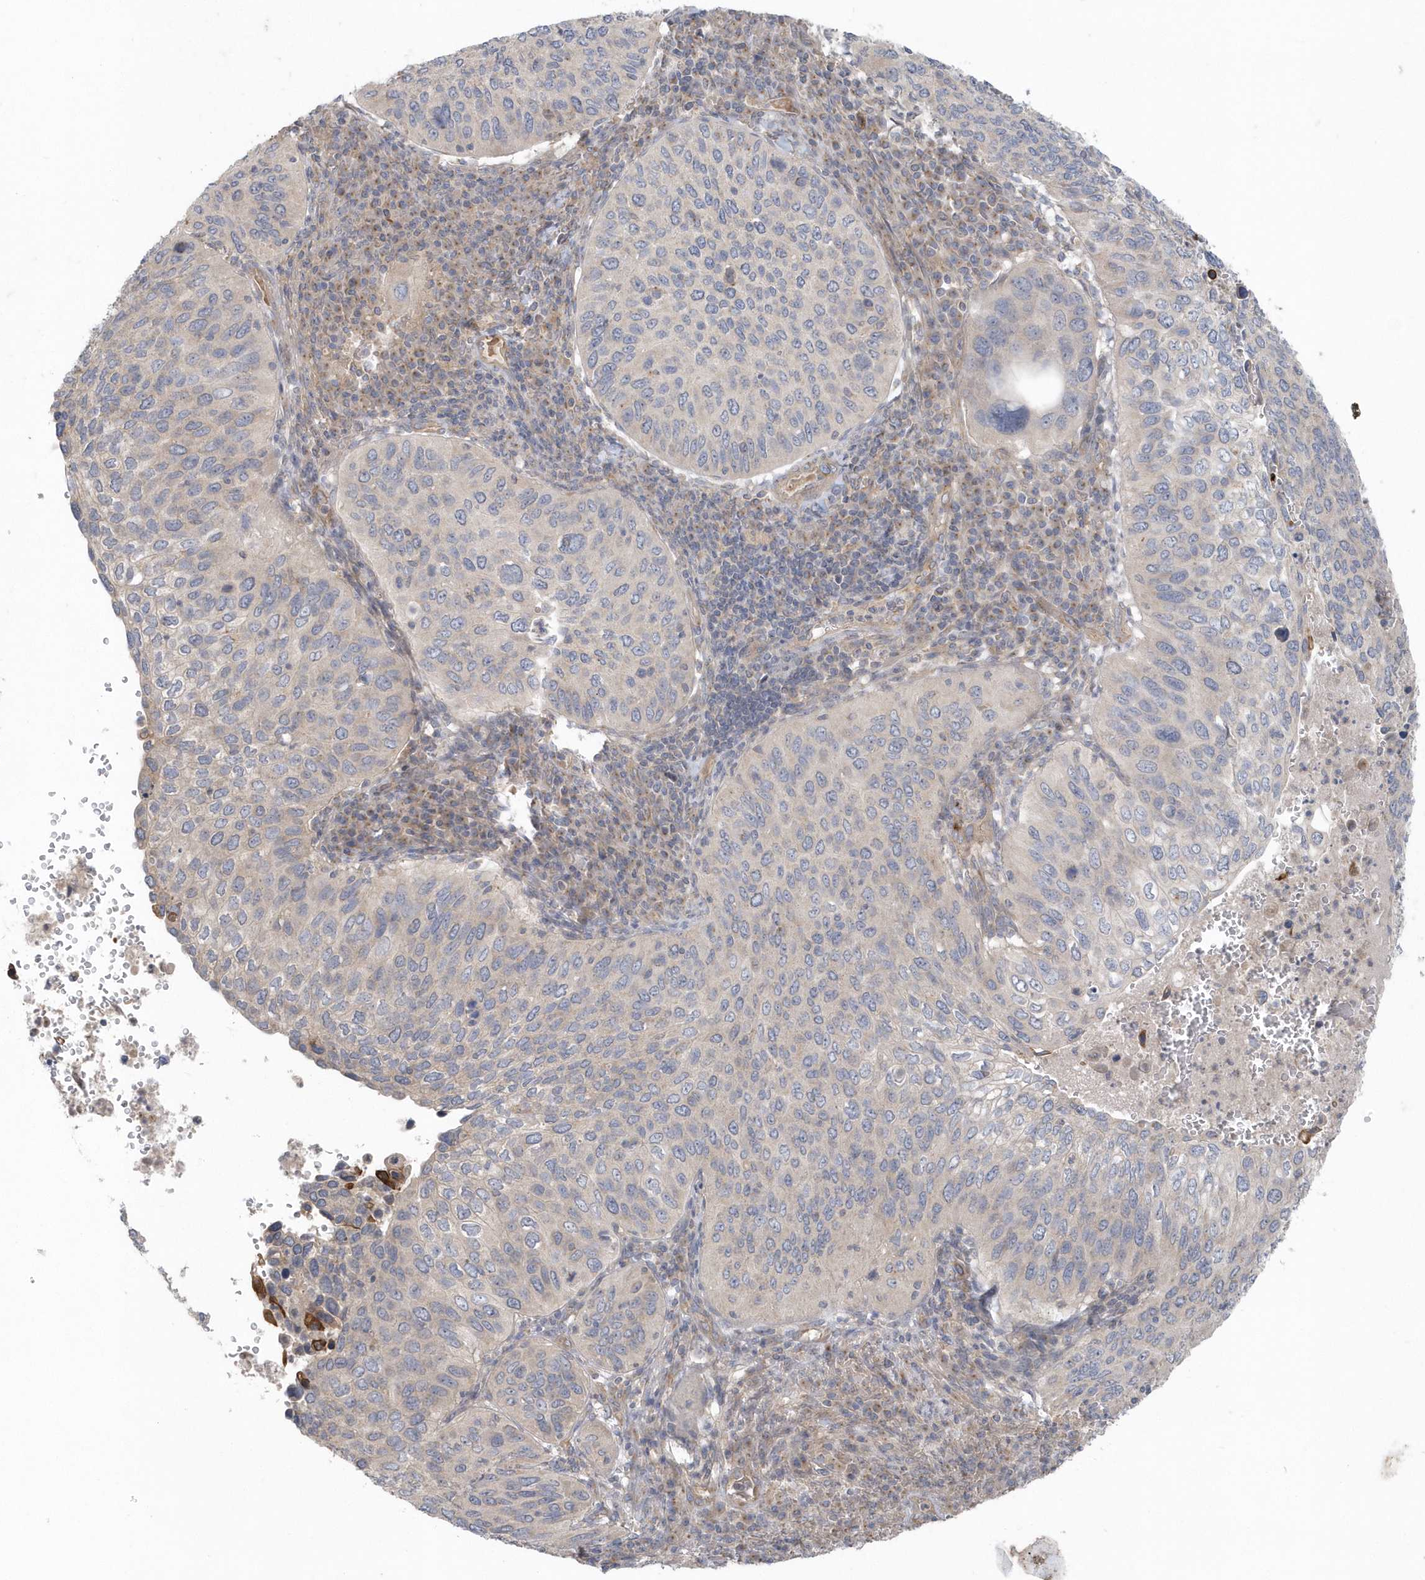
{"staining": {"intensity": "negative", "quantity": "none", "location": "none"}, "tissue": "cervical cancer", "cell_type": "Tumor cells", "image_type": "cancer", "snomed": [{"axis": "morphology", "description": "Squamous cell carcinoma, NOS"}, {"axis": "topography", "description": "Cervix"}], "caption": "A high-resolution image shows immunohistochemistry (IHC) staining of squamous cell carcinoma (cervical), which demonstrates no significant staining in tumor cells. (DAB (3,3'-diaminobenzidine) immunohistochemistry with hematoxylin counter stain).", "gene": "ACTR1A", "patient": {"sex": "female", "age": 38}}